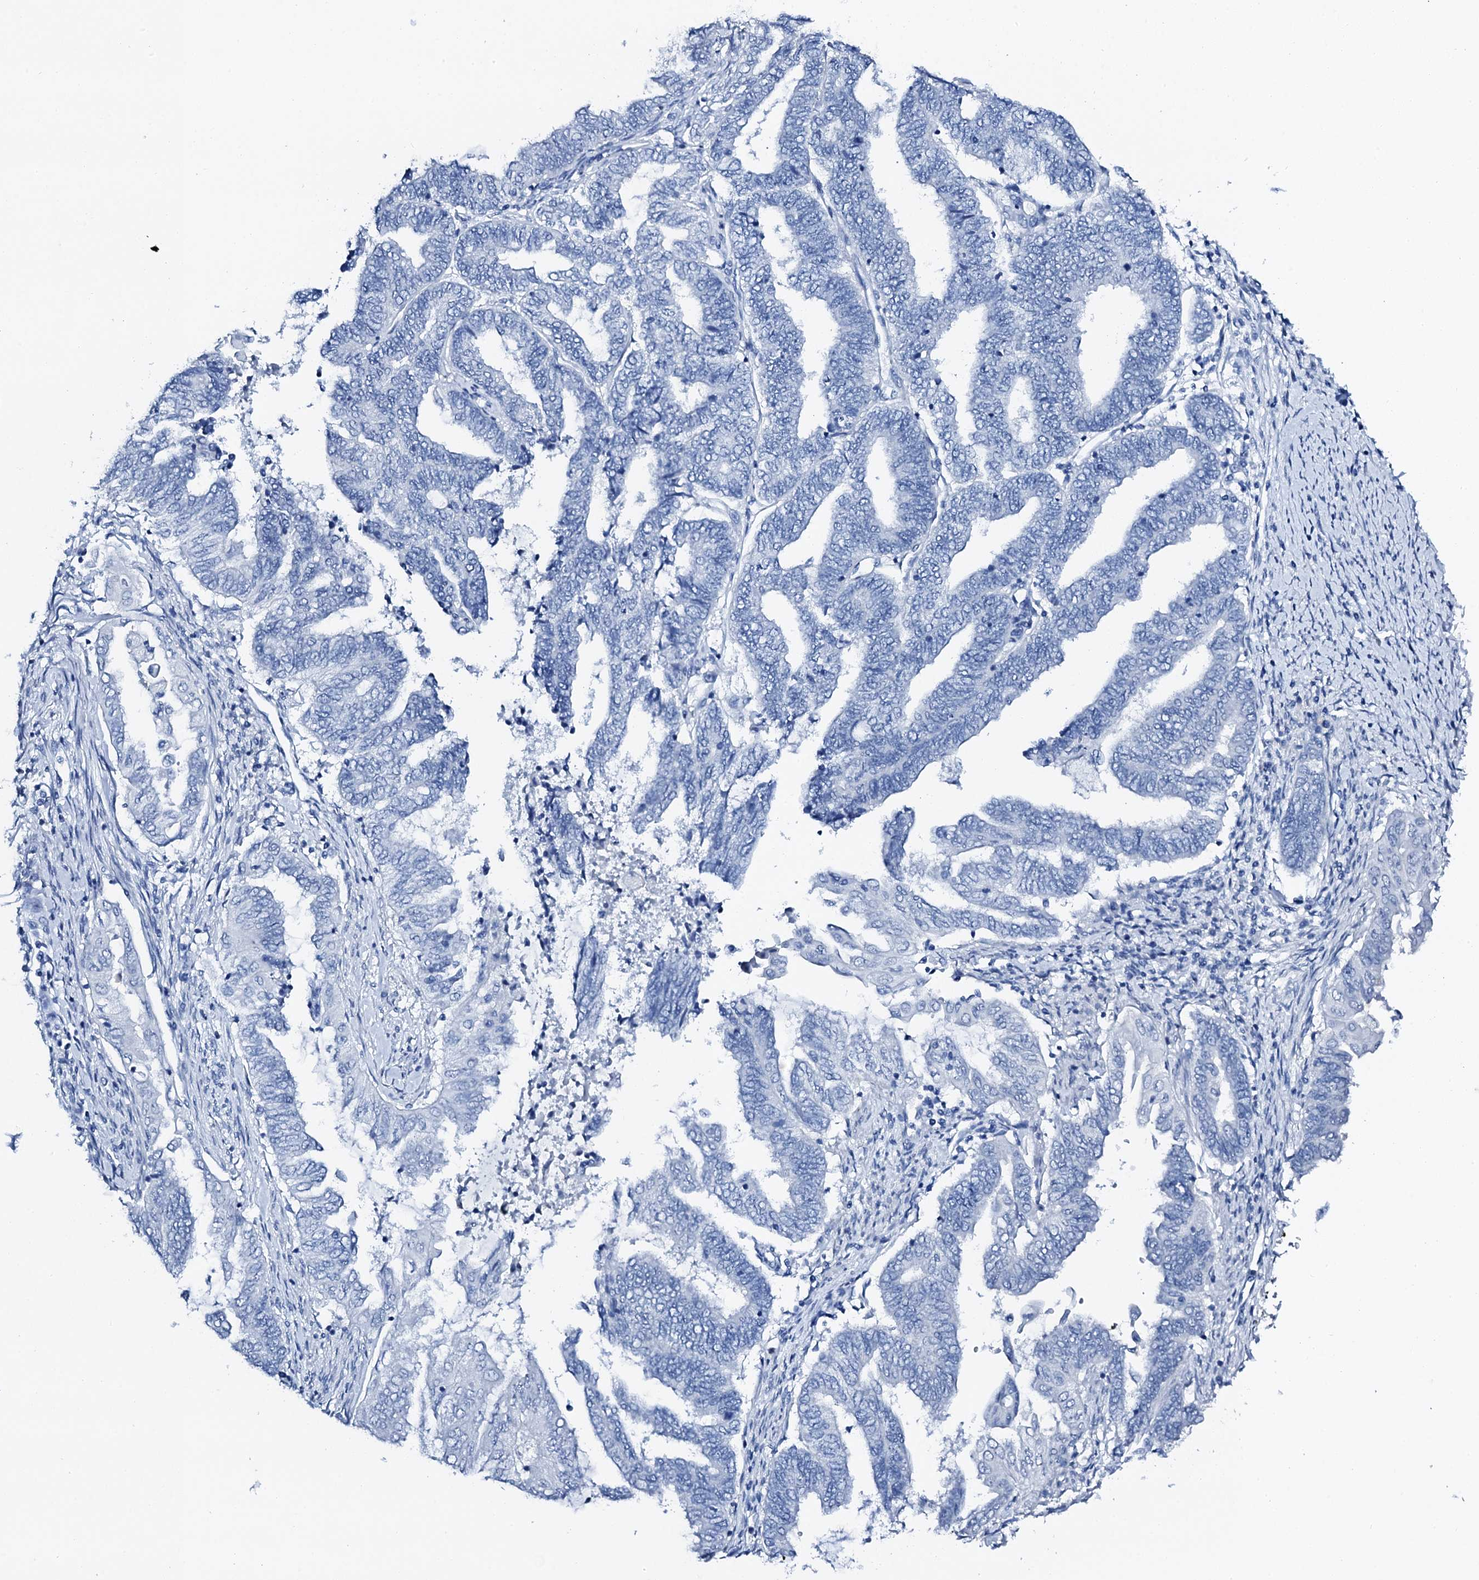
{"staining": {"intensity": "negative", "quantity": "none", "location": "none"}, "tissue": "endometrial cancer", "cell_type": "Tumor cells", "image_type": "cancer", "snomed": [{"axis": "morphology", "description": "Adenocarcinoma, NOS"}, {"axis": "topography", "description": "Uterus"}, {"axis": "topography", "description": "Endometrium"}], "caption": "A micrograph of adenocarcinoma (endometrial) stained for a protein exhibits no brown staining in tumor cells. (Brightfield microscopy of DAB IHC at high magnification).", "gene": "PTH", "patient": {"sex": "female", "age": 70}}